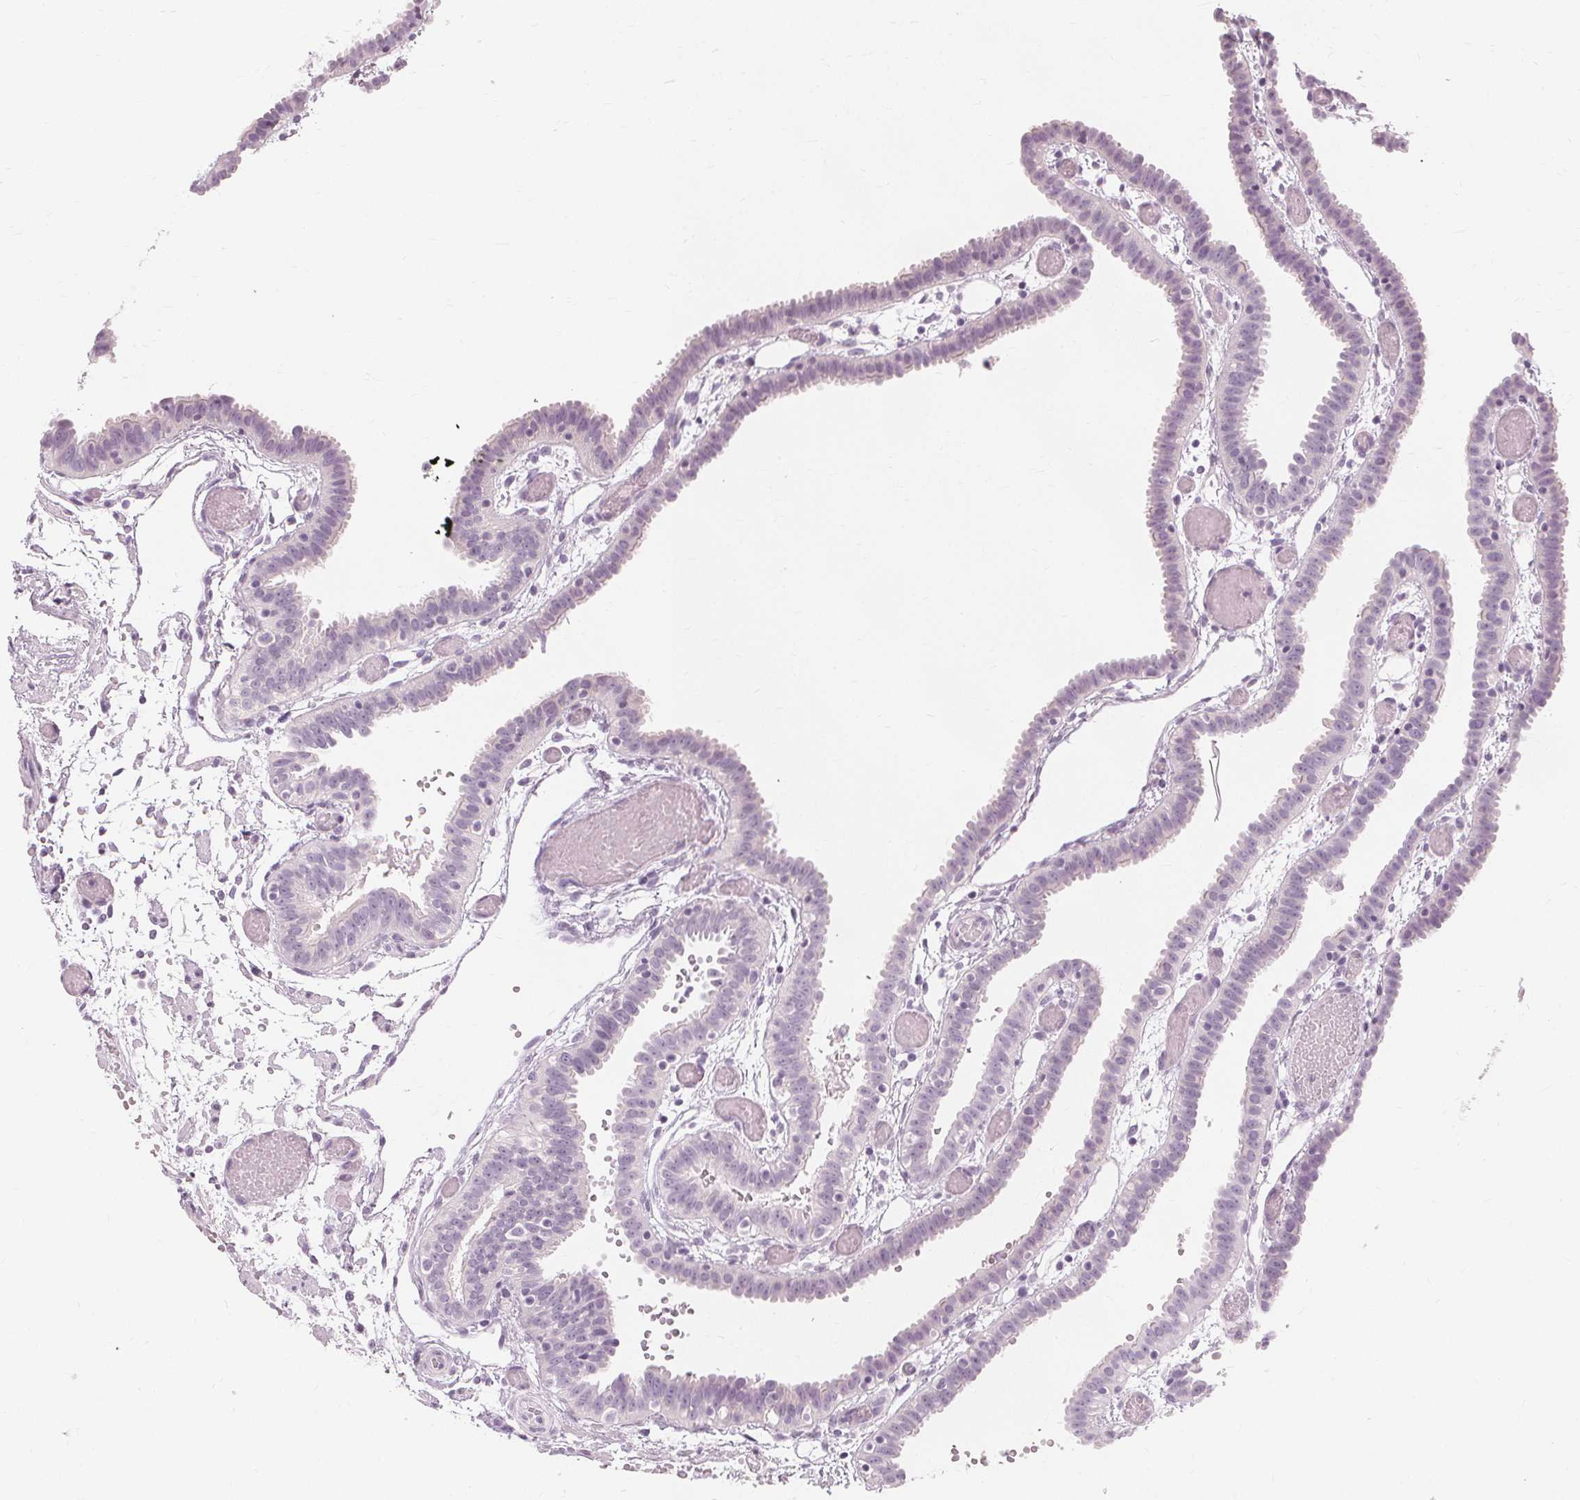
{"staining": {"intensity": "negative", "quantity": "none", "location": "none"}, "tissue": "fallopian tube", "cell_type": "Glandular cells", "image_type": "normal", "snomed": [{"axis": "morphology", "description": "Normal tissue, NOS"}, {"axis": "topography", "description": "Fallopian tube"}], "caption": "Glandular cells are negative for protein expression in unremarkable human fallopian tube.", "gene": "MUC12", "patient": {"sex": "female", "age": 37}}